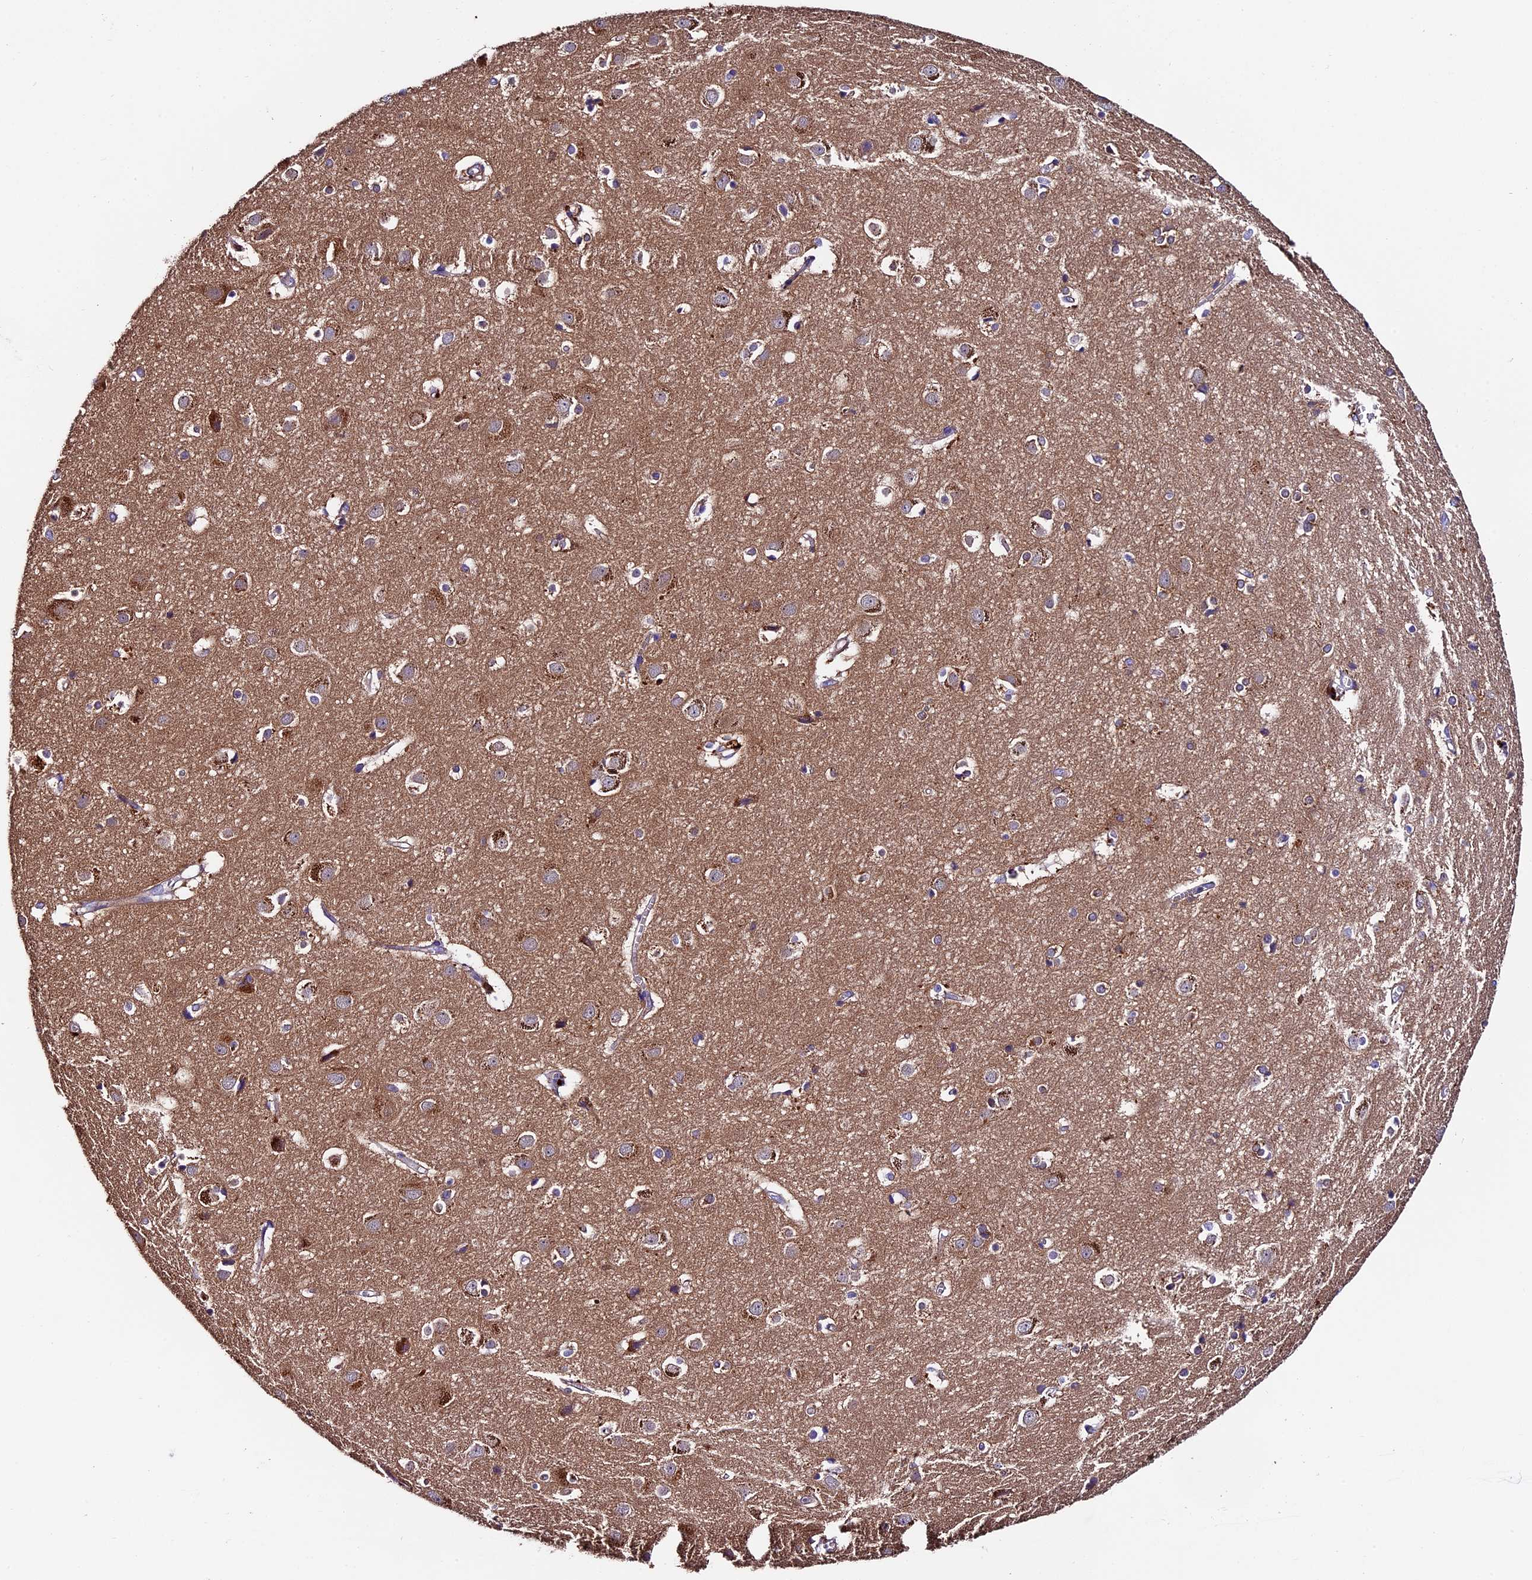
{"staining": {"intensity": "negative", "quantity": "none", "location": "none"}, "tissue": "cerebral cortex", "cell_type": "Endothelial cells", "image_type": "normal", "snomed": [{"axis": "morphology", "description": "Normal tissue, NOS"}, {"axis": "topography", "description": "Cerebral cortex"}], "caption": "This histopathology image is of benign cerebral cortex stained with immunohistochemistry to label a protein in brown with the nuclei are counter-stained blue. There is no expression in endothelial cells.", "gene": "CLN5", "patient": {"sex": "male", "age": 54}}